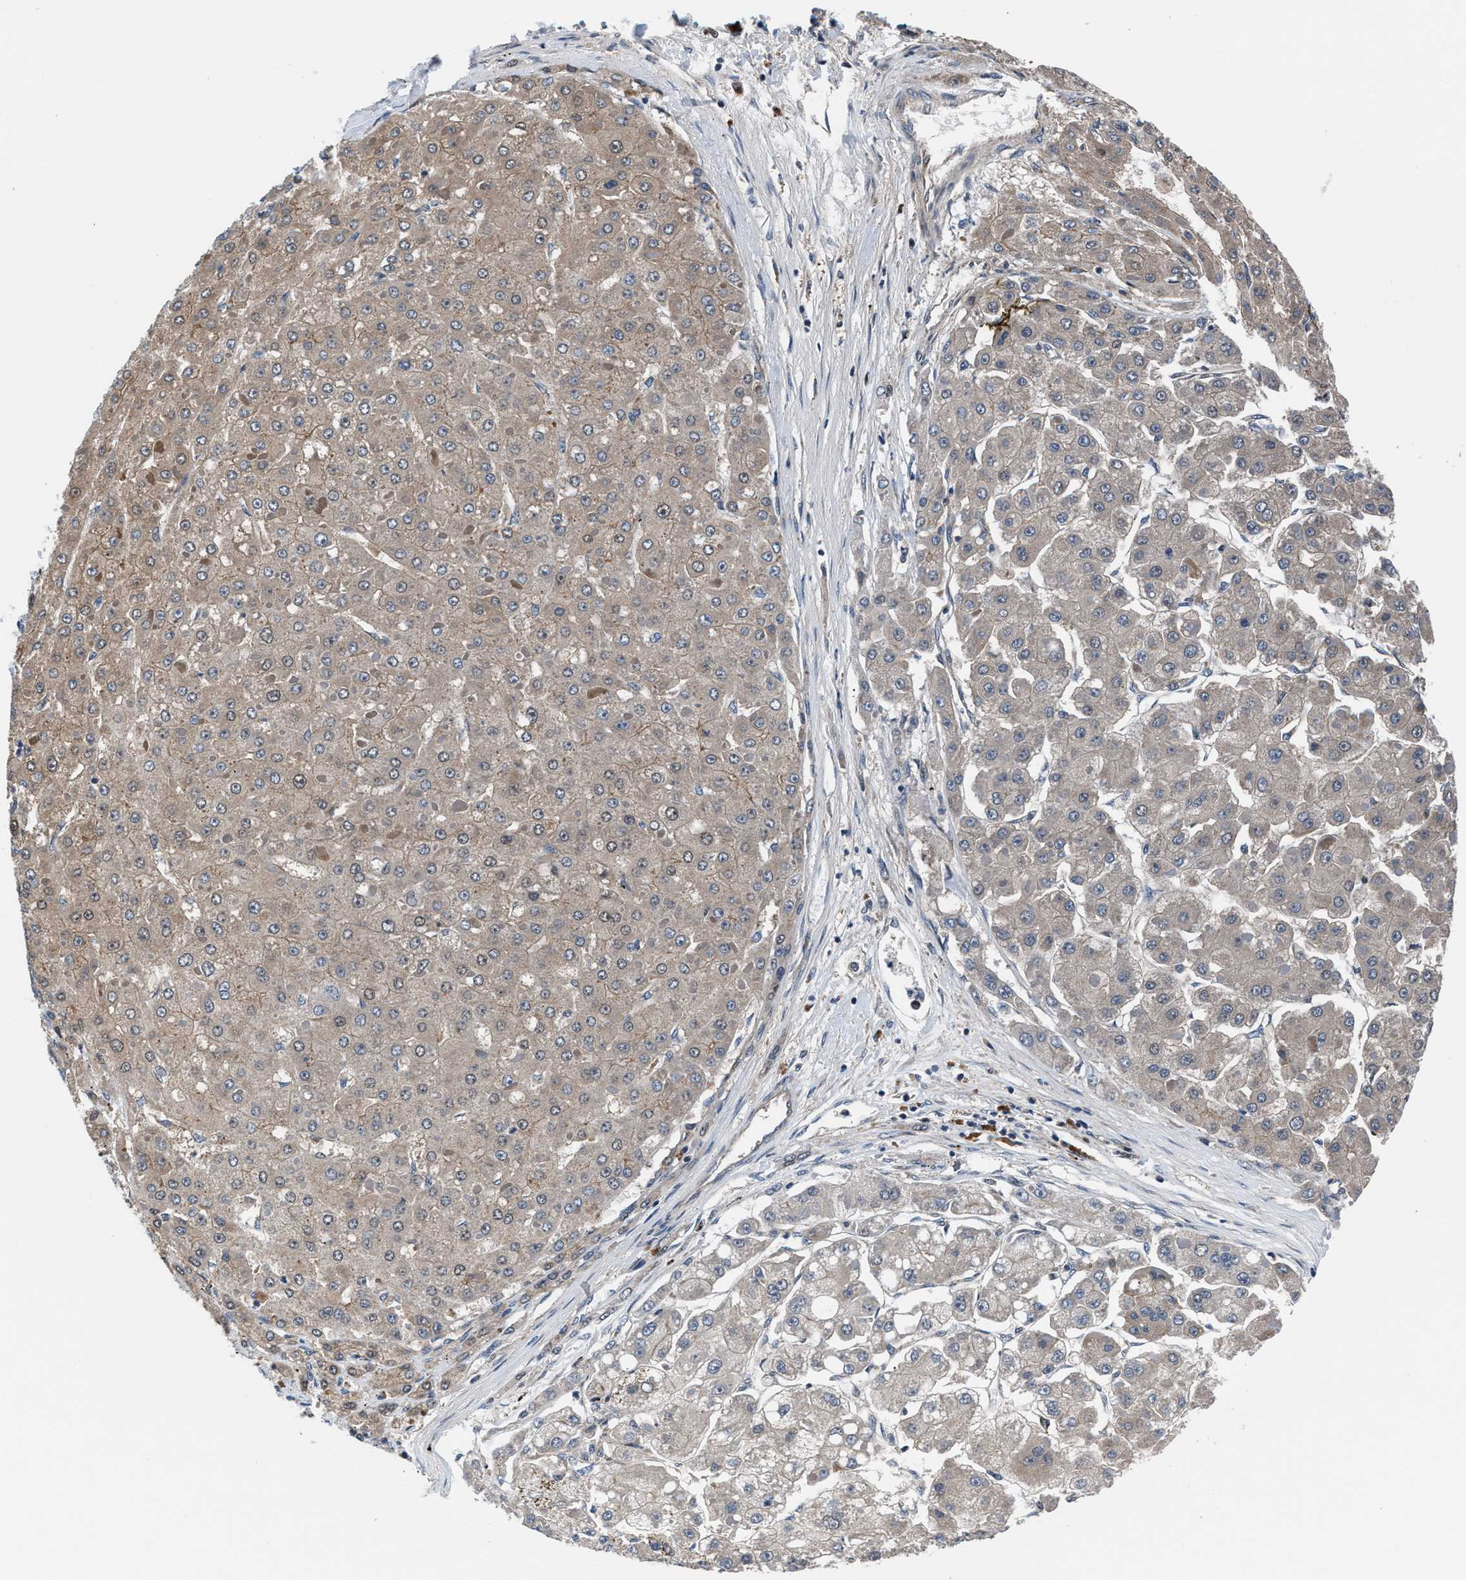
{"staining": {"intensity": "weak", "quantity": ">75%", "location": "cytoplasmic/membranous"}, "tissue": "liver cancer", "cell_type": "Tumor cells", "image_type": "cancer", "snomed": [{"axis": "morphology", "description": "Carcinoma, Hepatocellular, NOS"}, {"axis": "topography", "description": "Liver"}], "caption": "Human liver cancer (hepatocellular carcinoma) stained for a protein (brown) exhibits weak cytoplasmic/membranous positive expression in approximately >75% of tumor cells.", "gene": "PRPSAP2", "patient": {"sex": "female", "age": 73}}